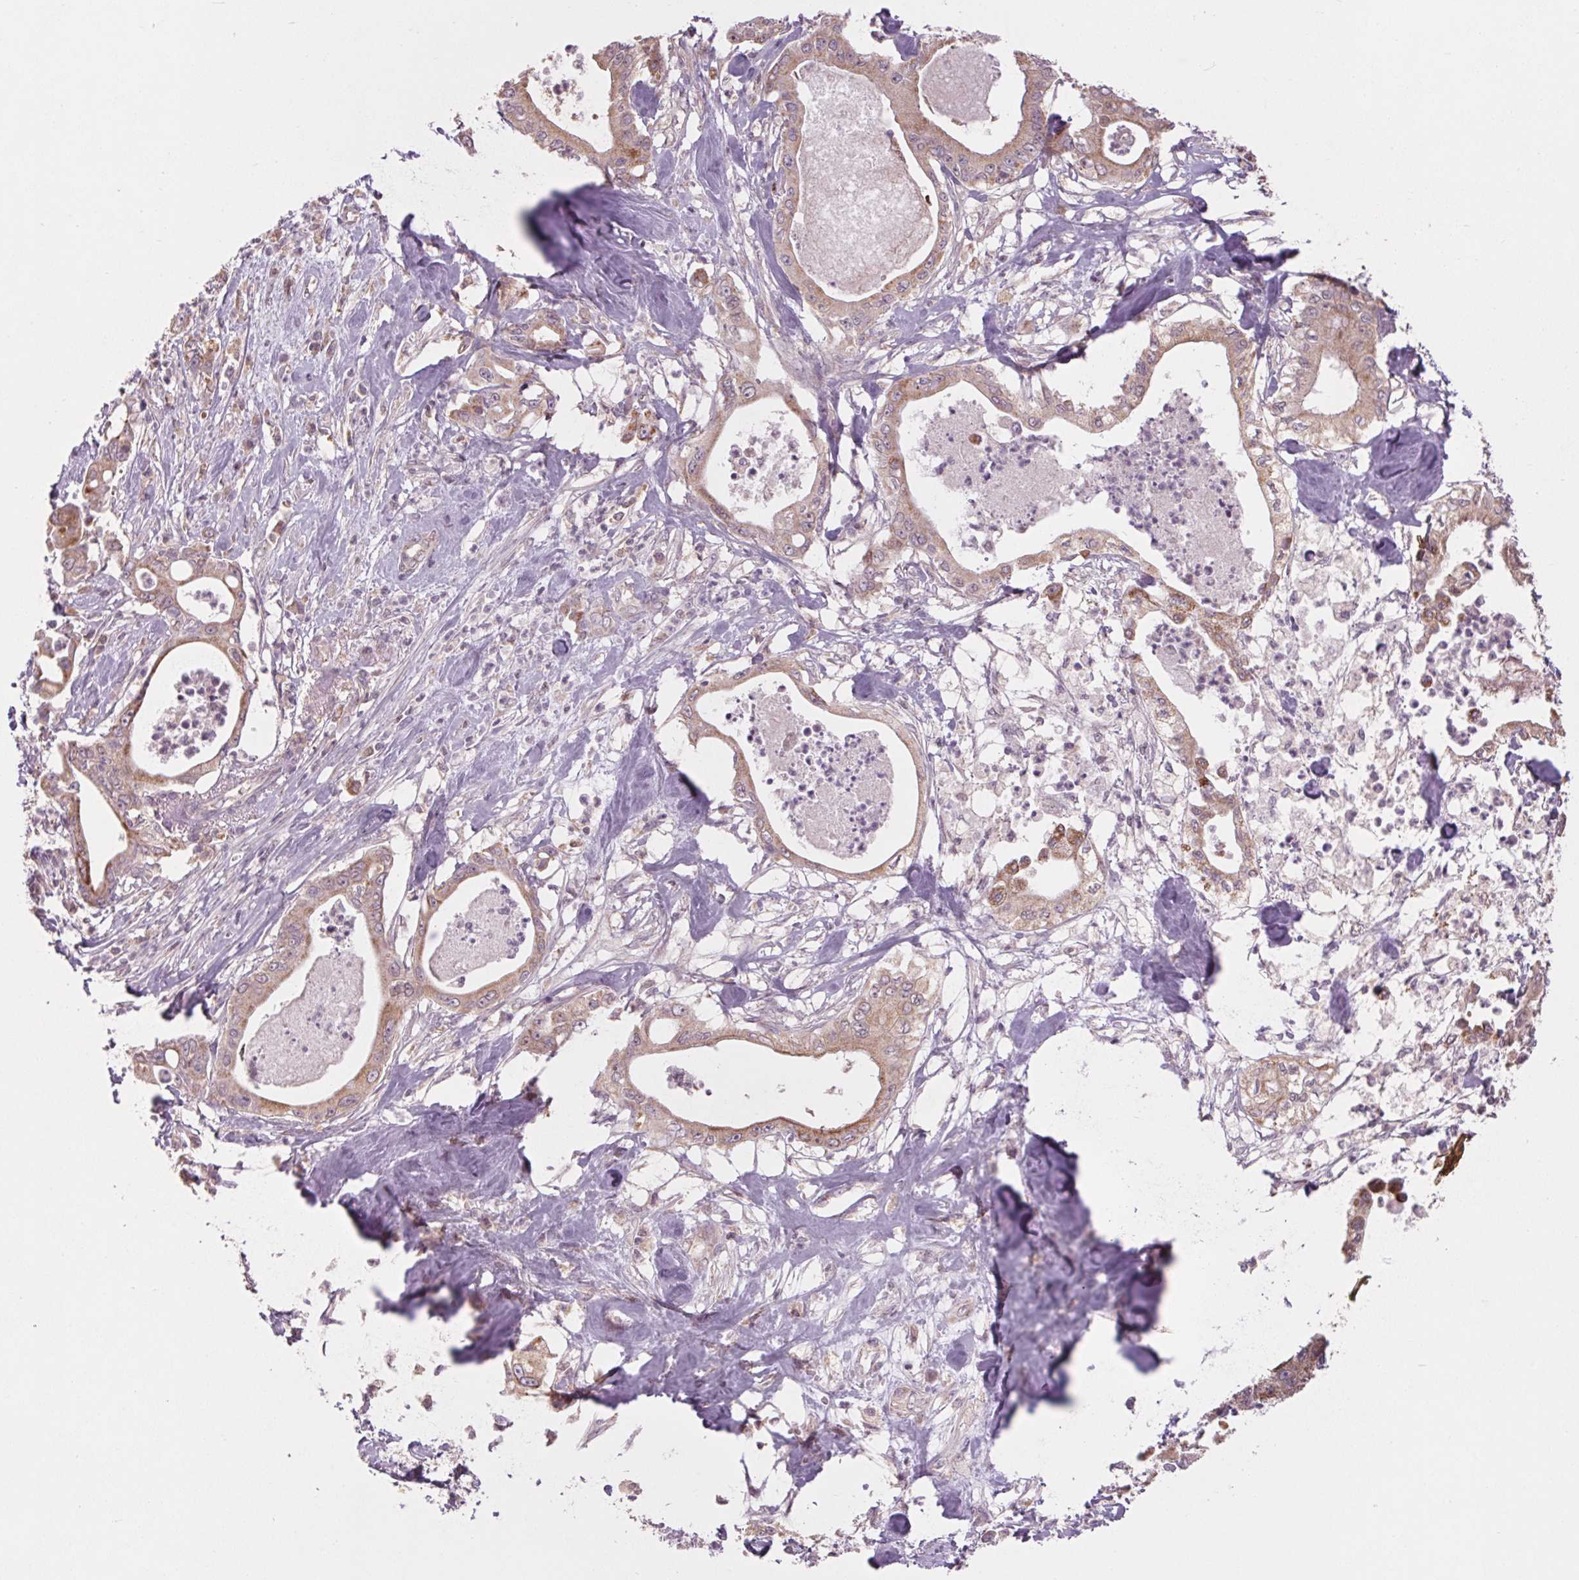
{"staining": {"intensity": "weak", "quantity": ">75%", "location": "cytoplasmic/membranous"}, "tissue": "pancreatic cancer", "cell_type": "Tumor cells", "image_type": "cancer", "snomed": [{"axis": "morphology", "description": "Adenocarcinoma, NOS"}, {"axis": "topography", "description": "Pancreas"}], "caption": "Protein analysis of pancreatic adenocarcinoma tissue demonstrates weak cytoplasmic/membranous positivity in approximately >75% of tumor cells.", "gene": "MAP3K5", "patient": {"sex": "male", "age": 71}}